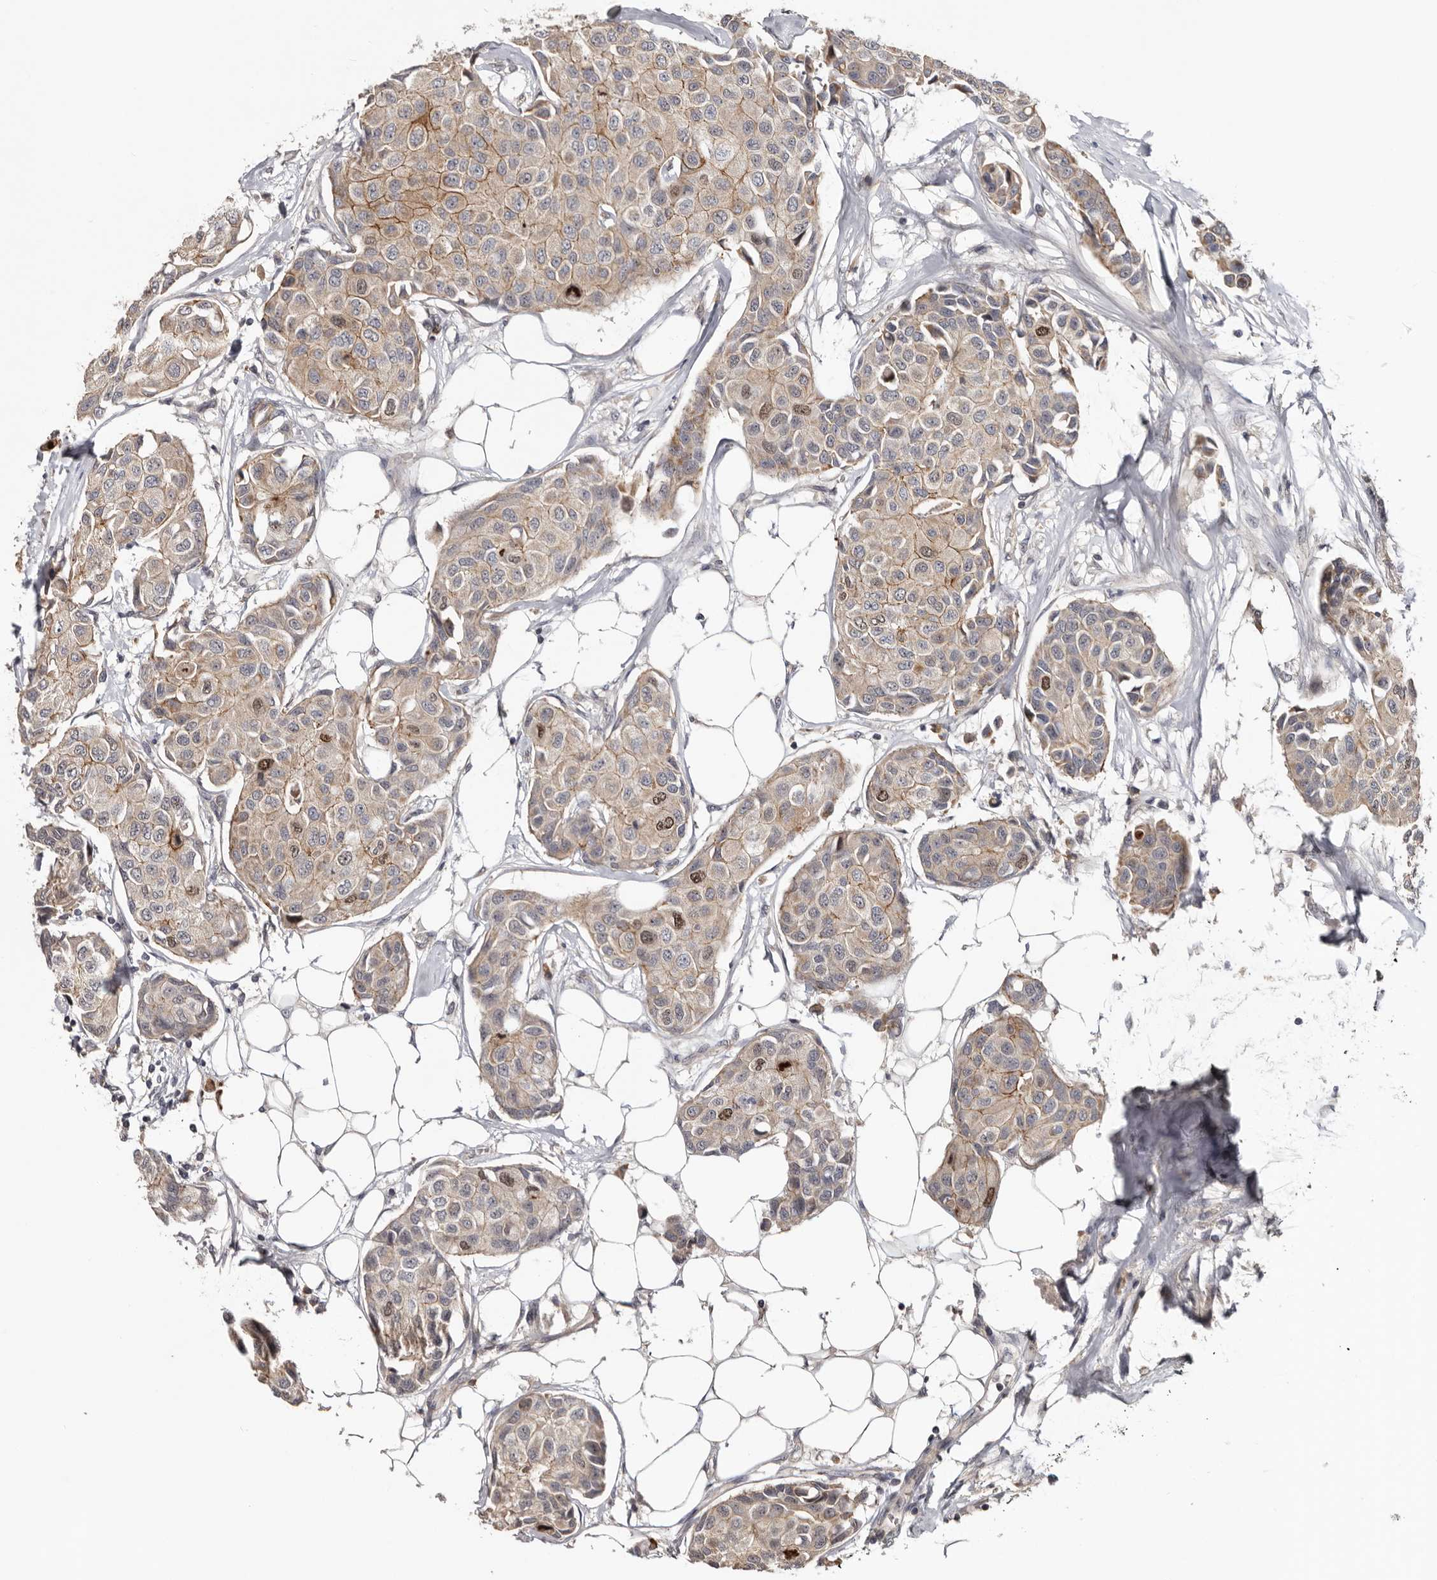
{"staining": {"intensity": "moderate", "quantity": "25%-75%", "location": "cytoplasmic/membranous,nuclear"}, "tissue": "breast cancer", "cell_type": "Tumor cells", "image_type": "cancer", "snomed": [{"axis": "morphology", "description": "Duct carcinoma"}, {"axis": "topography", "description": "Breast"}], "caption": "There is medium levels of moderate cytoplasmic/membranous and nuclear staining in tumor cells of invasive ductal carcinoma (breast), as demonstrated by immunohistochemical staining (brown color).", "gene": "CDCA8", "patient": {"sex": "female", "age": 80}}